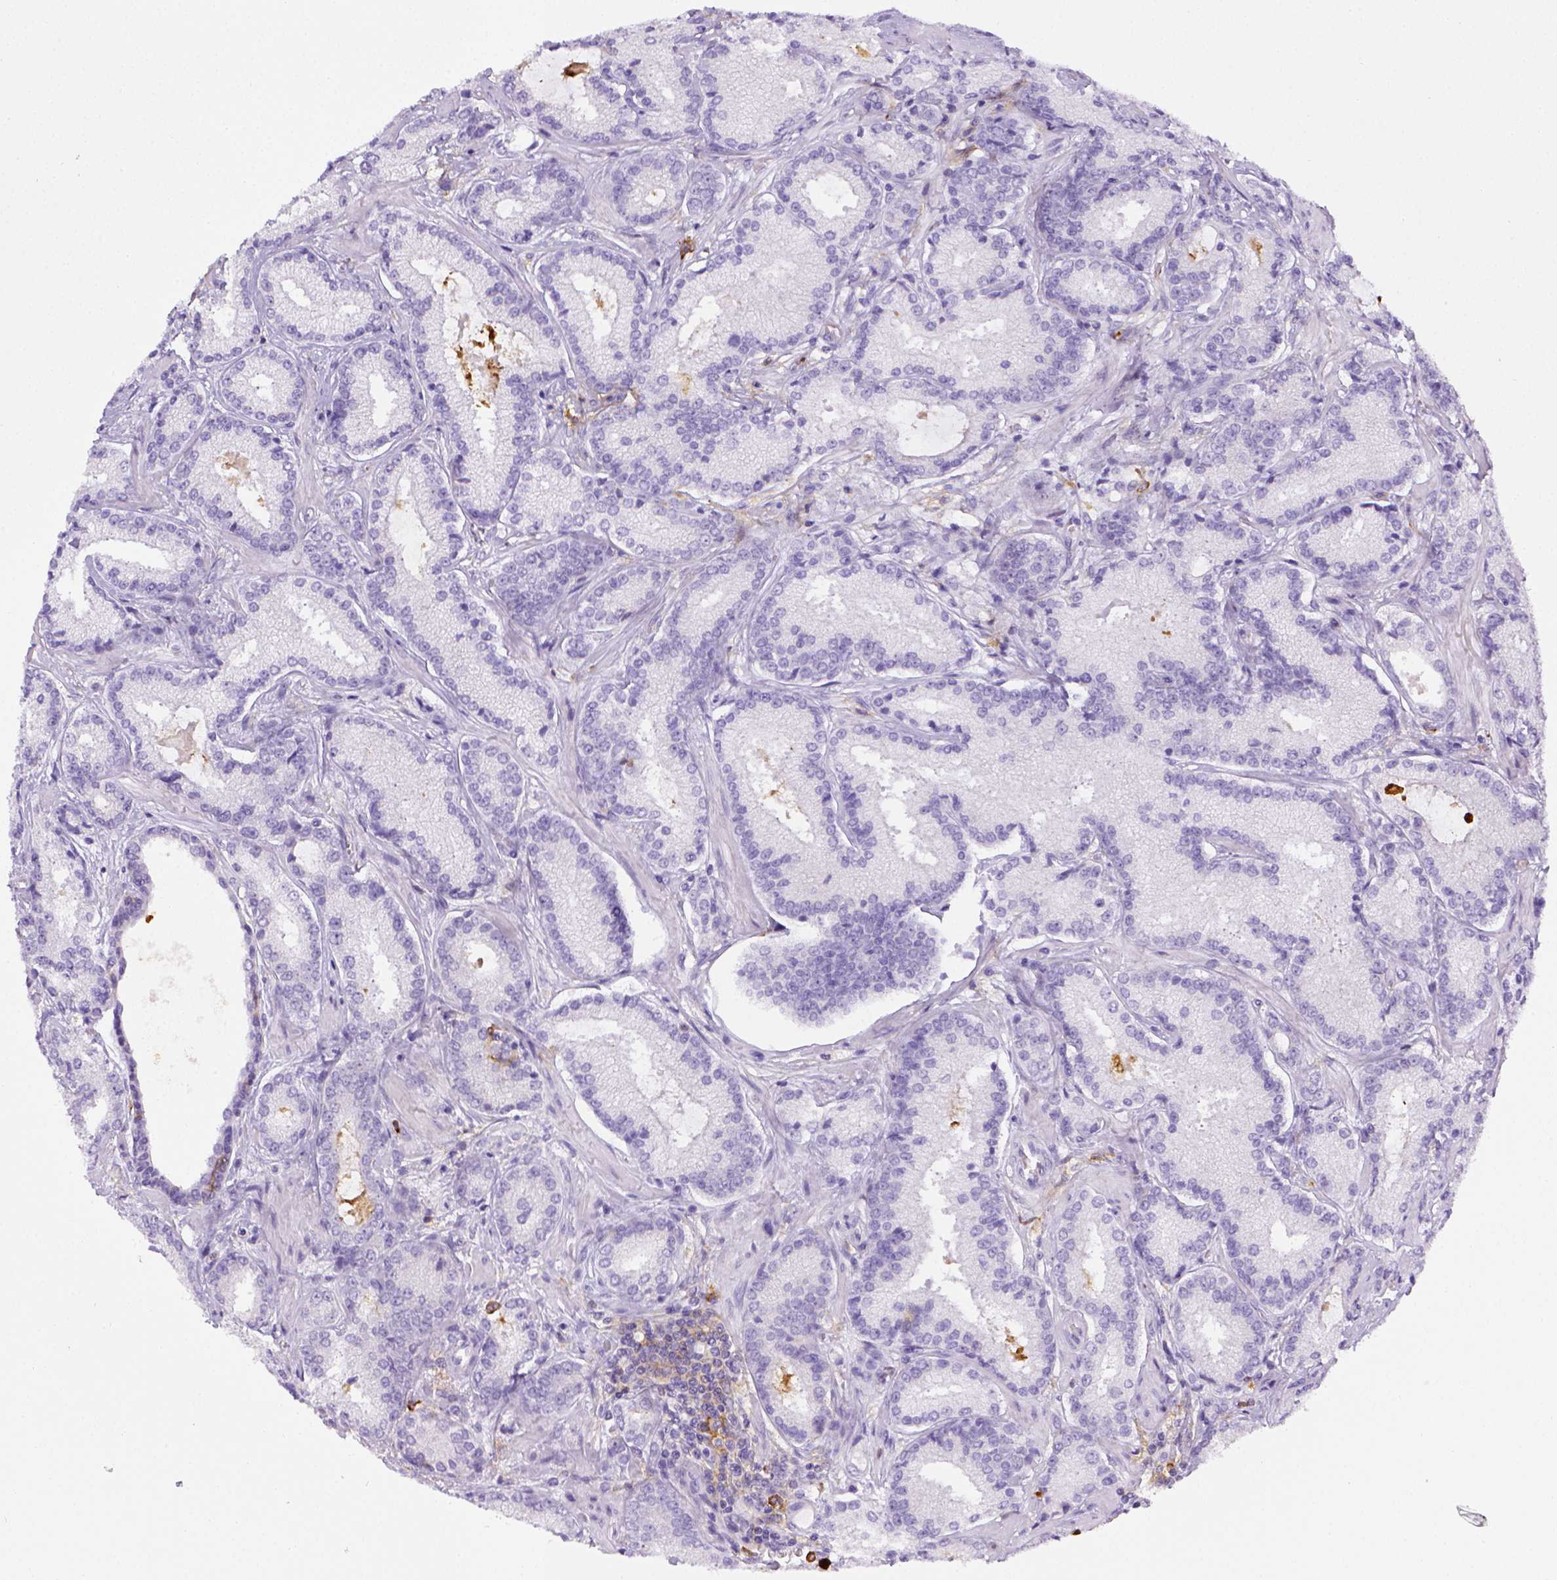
{"staining": {"intensity": "negative", "quantity": "none", "location": "none"}, "tissue": "prostate cancer", "cell_type": "Tumor cells", "image_type": "cancer", "snomed": [{"axis": "morphology", "description": "Adenocarcinoma, Low grade"}, {"axis": "topography", "description": "Prostate"}], "caption": "This is an immunohistochemistry (IHC) micrograph of prostate cancer. There is no positivity in tumor cells.", "gene": "ITGAM", "patient": {"sex": "male", "age": 56}}